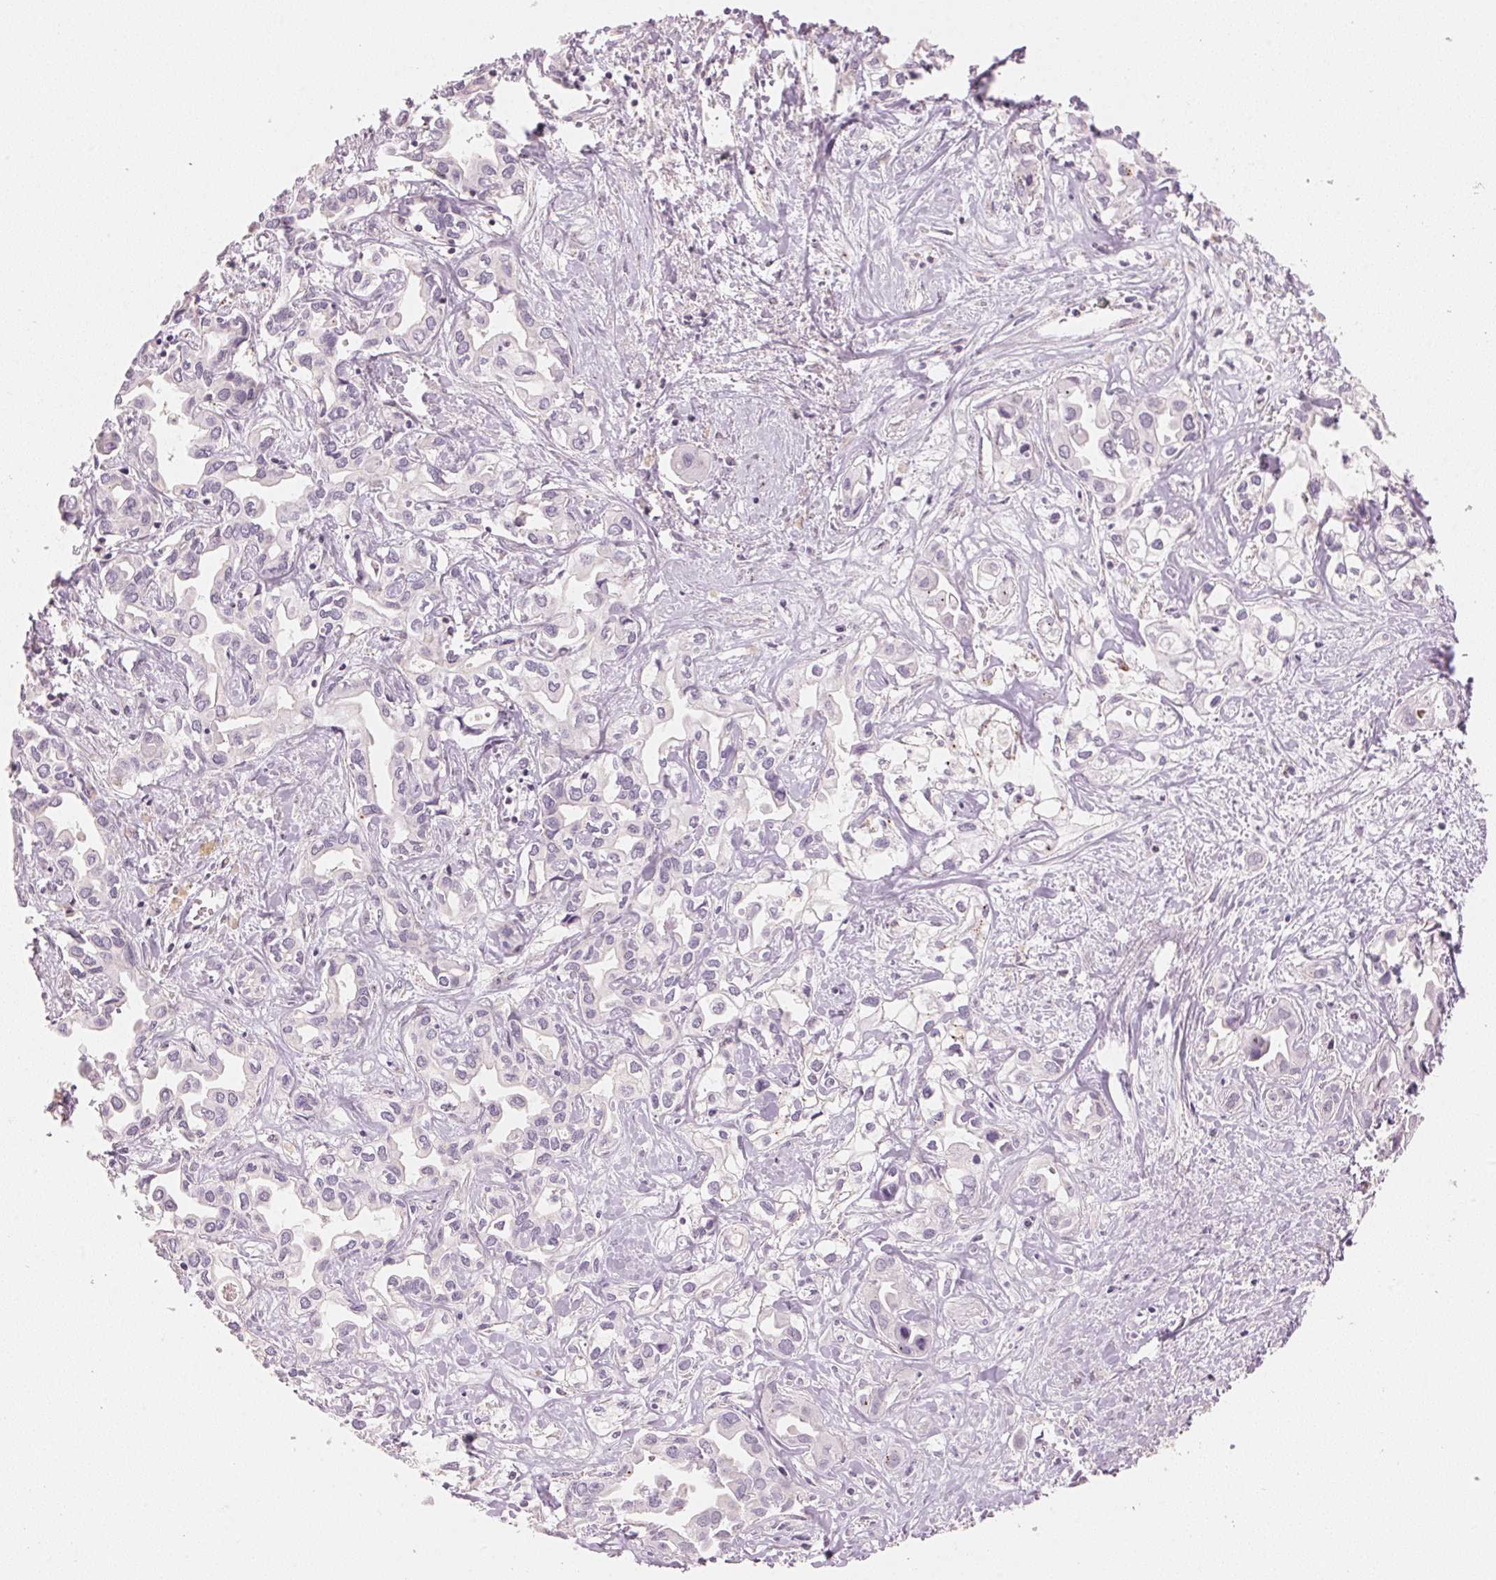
{"staining": {"intensity": "negative", "quantity": "none", "location": "none"}, "tissue": "liver cancer", "cell_type": "Tumor cells", "image_type": "cancer", "snomed": [{"axis": "morphology", "description": "Cholangiocarcinoma"}, {"axis": "topography", "description": "Liver"}], "caption": "DAB immunohistochemical staining of liver cancer (cholangiocarcinoma) shows no significant staining in tumor cells.", "gene": "HOXB13", "patient": {"sex": "female", "age": 64}}